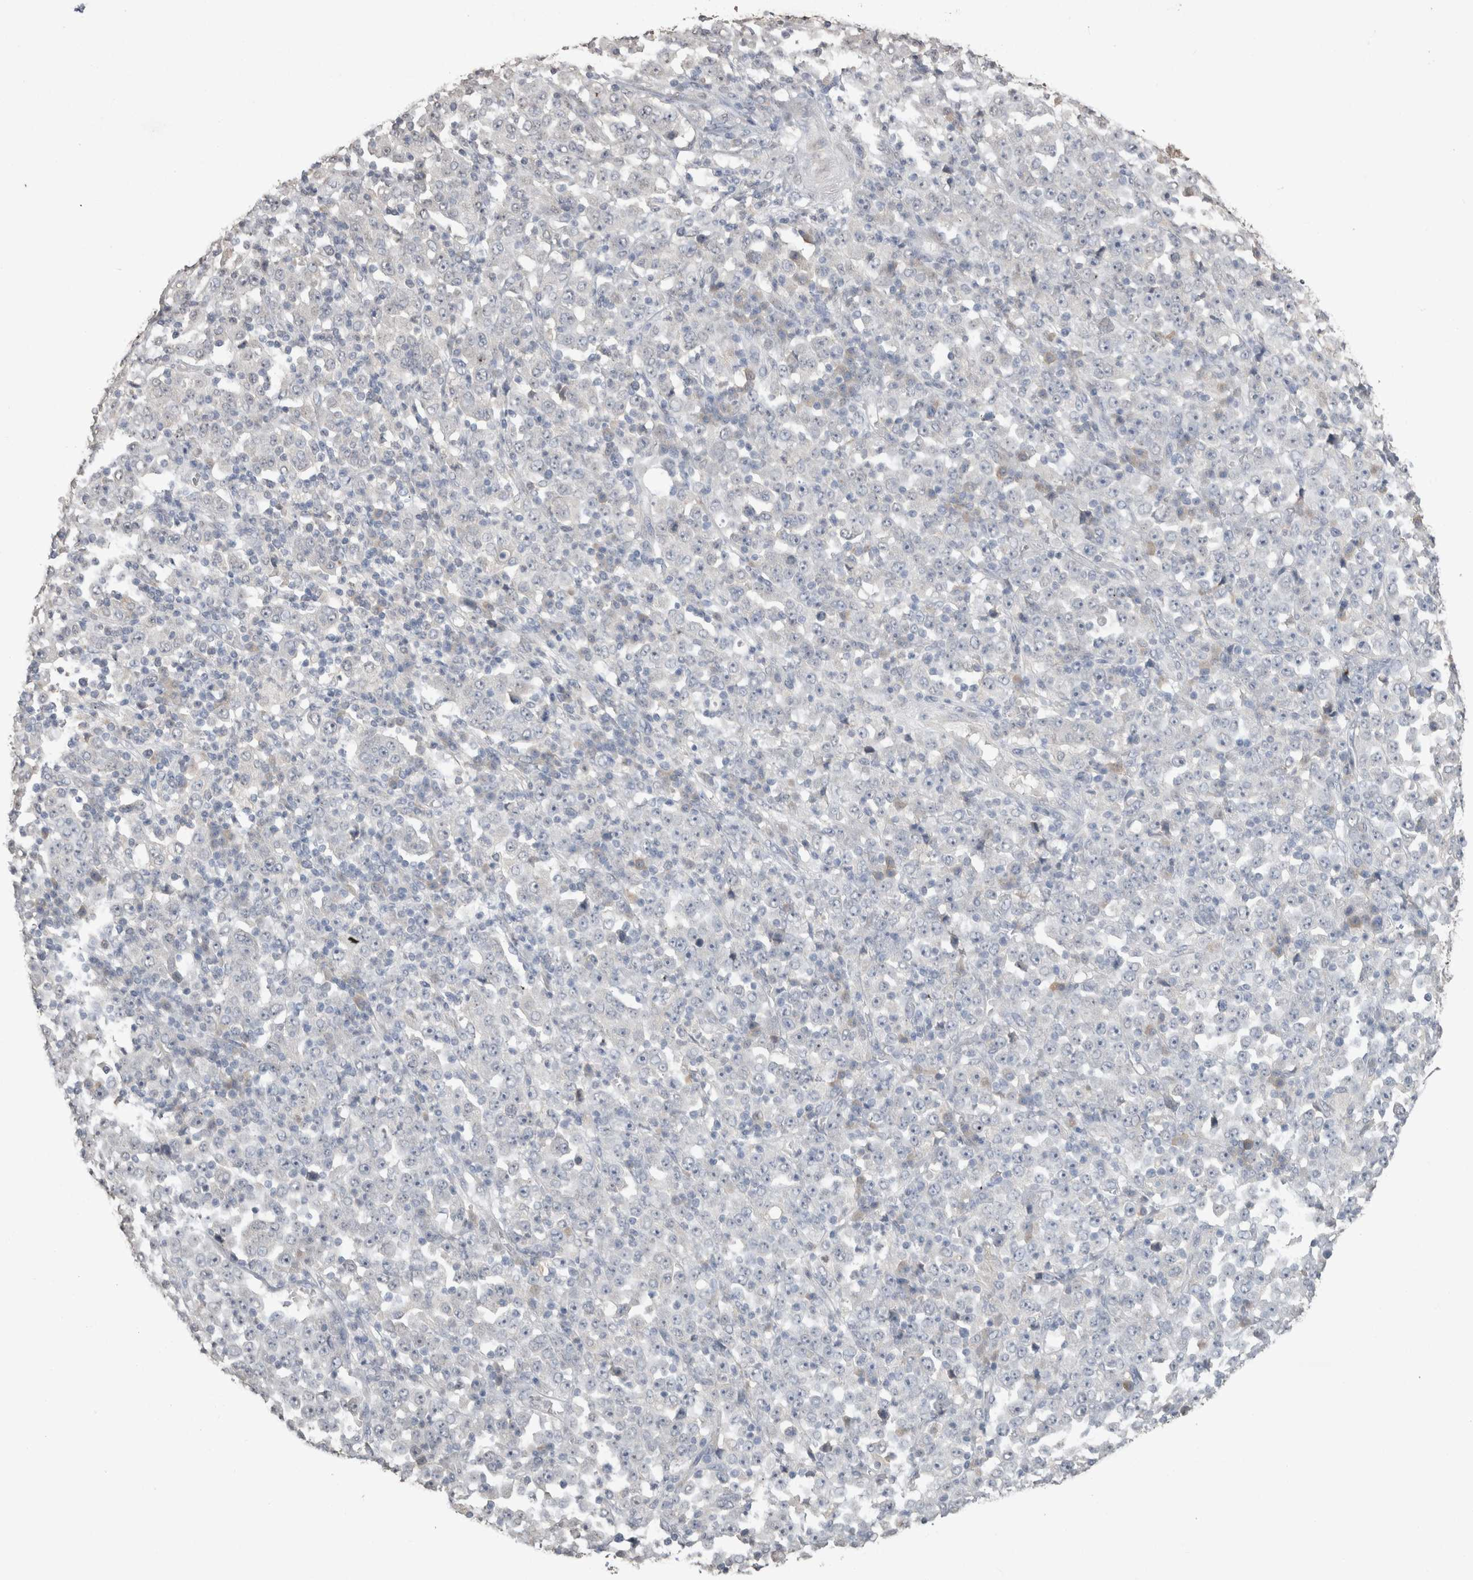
{"staining": {"intensity": "negative", "quantity": "none", "location": "none"}, "tissue": "stomach cancer", "cell_type": "Tumor cells", "image_type": "cancer", "snomed": [{"axis": "morphology", "description": "Normal tissue, NOS"}, {"axis": "morphology", "description": "Adenocarcinoma, NOS"}, {"axis": "topography", "description": "Stomach, upper"}, {"axis": "topography", "description": "Stomach"}], "caption": "DAB (3,3'-diaminobenzidine) immunohistochemical staining of human stomach cancer (adenocarcinoma) demonstrates no significant staining in tumor cells.", "gene": "NAALADL2", "patient": {"sex": "male", "age": 59}}